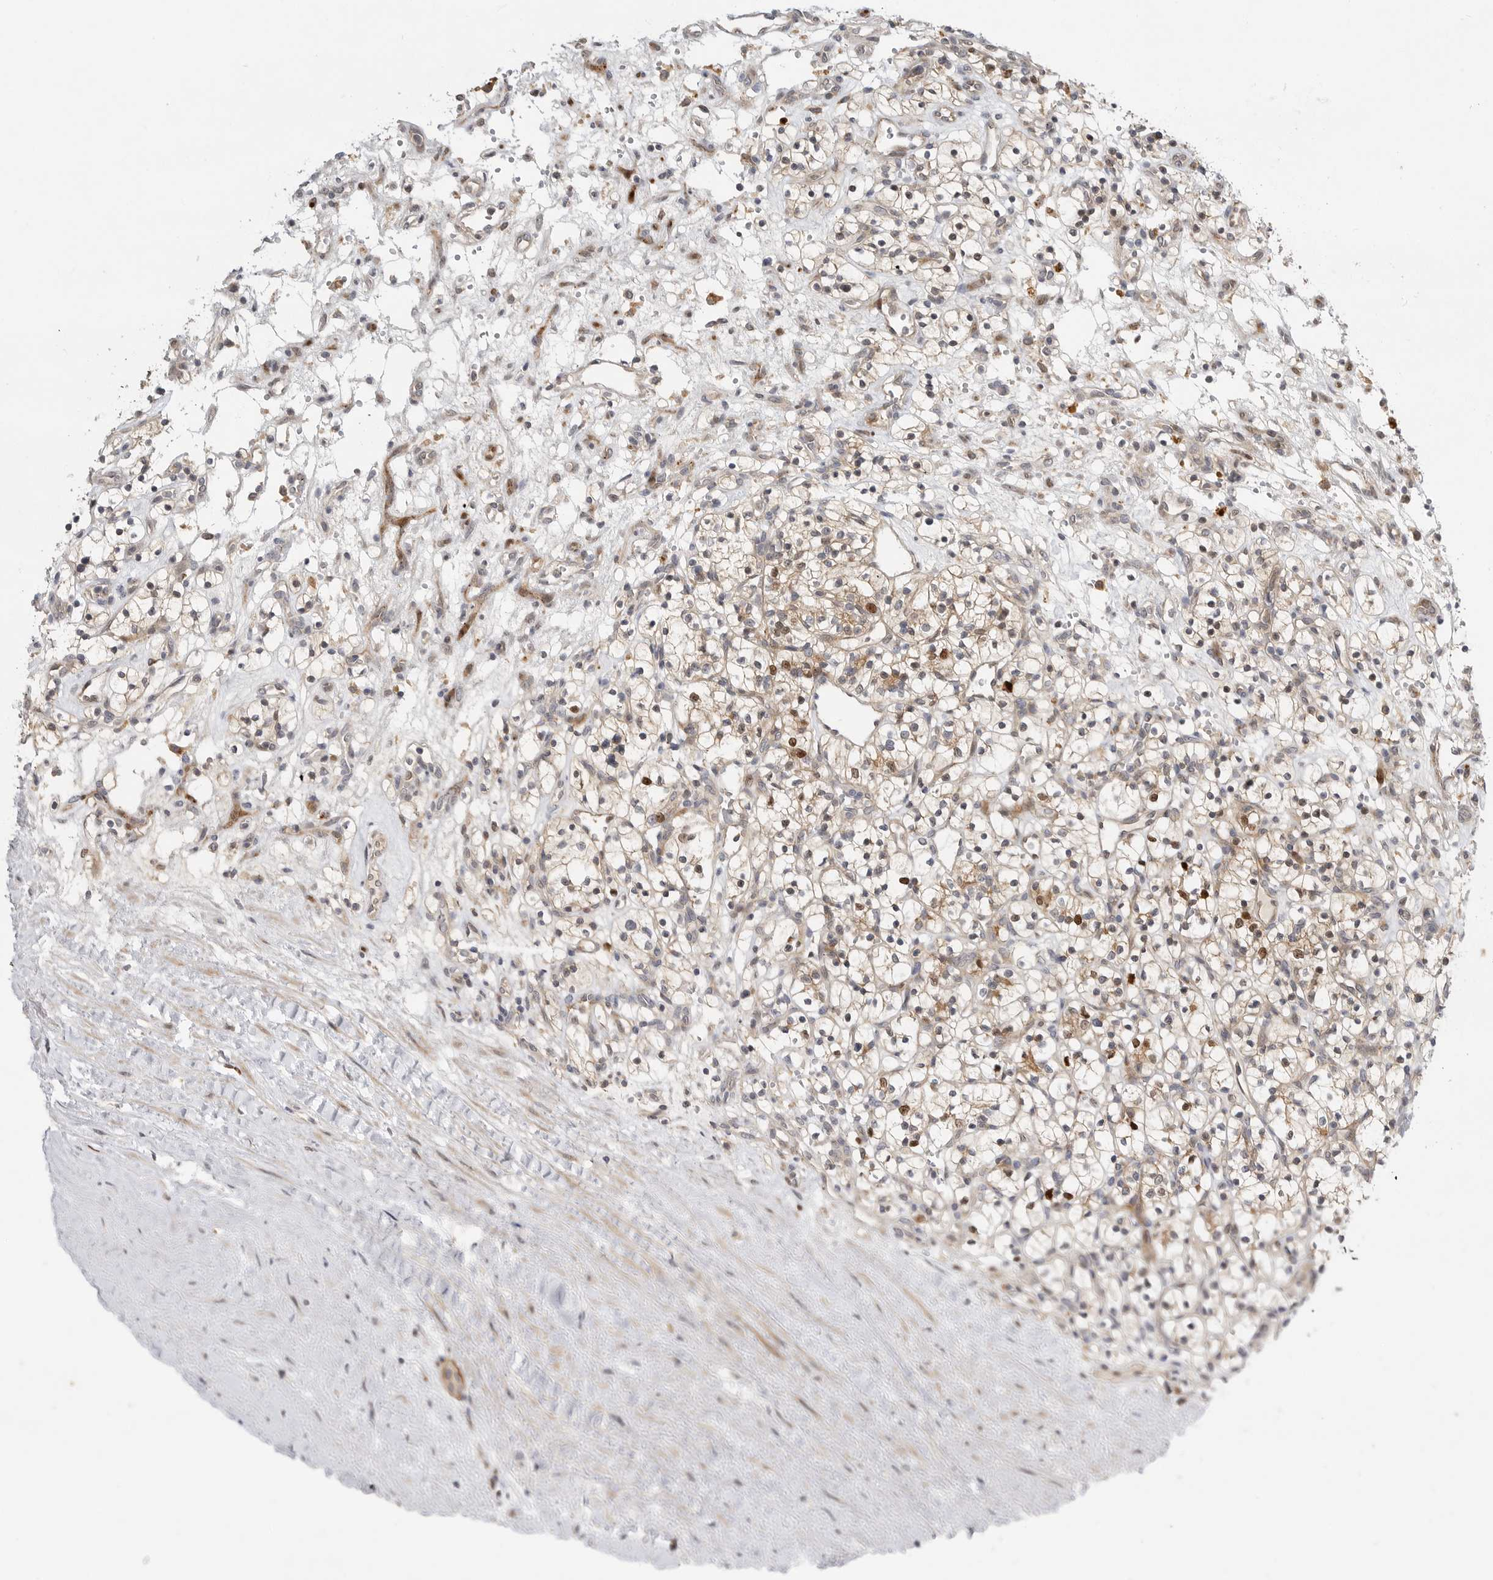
{"staining": {"intensity": "moderate", "quantity": "25%-75%", "location": "cytoplasmic/membranous,nuclear"}, "tissue": "renal cancer", "cell_type": "Tumor cells", "image_type": "cancer", "snomed": [{"axis": "morphology", "description": "Adenocarcinoma, NOS"}, {"axis": "topography", "description": "Kidney"}], "caption": "The image reveals immunohistochemical staining of renal adenocarcinoma. There is moderate cytoplasmic/membranous and nuclear staining is seen in about 25%-75% of tumor cells.", "gene": "CSNK1G3", "patient": {"sex": "female", "age": 57}}